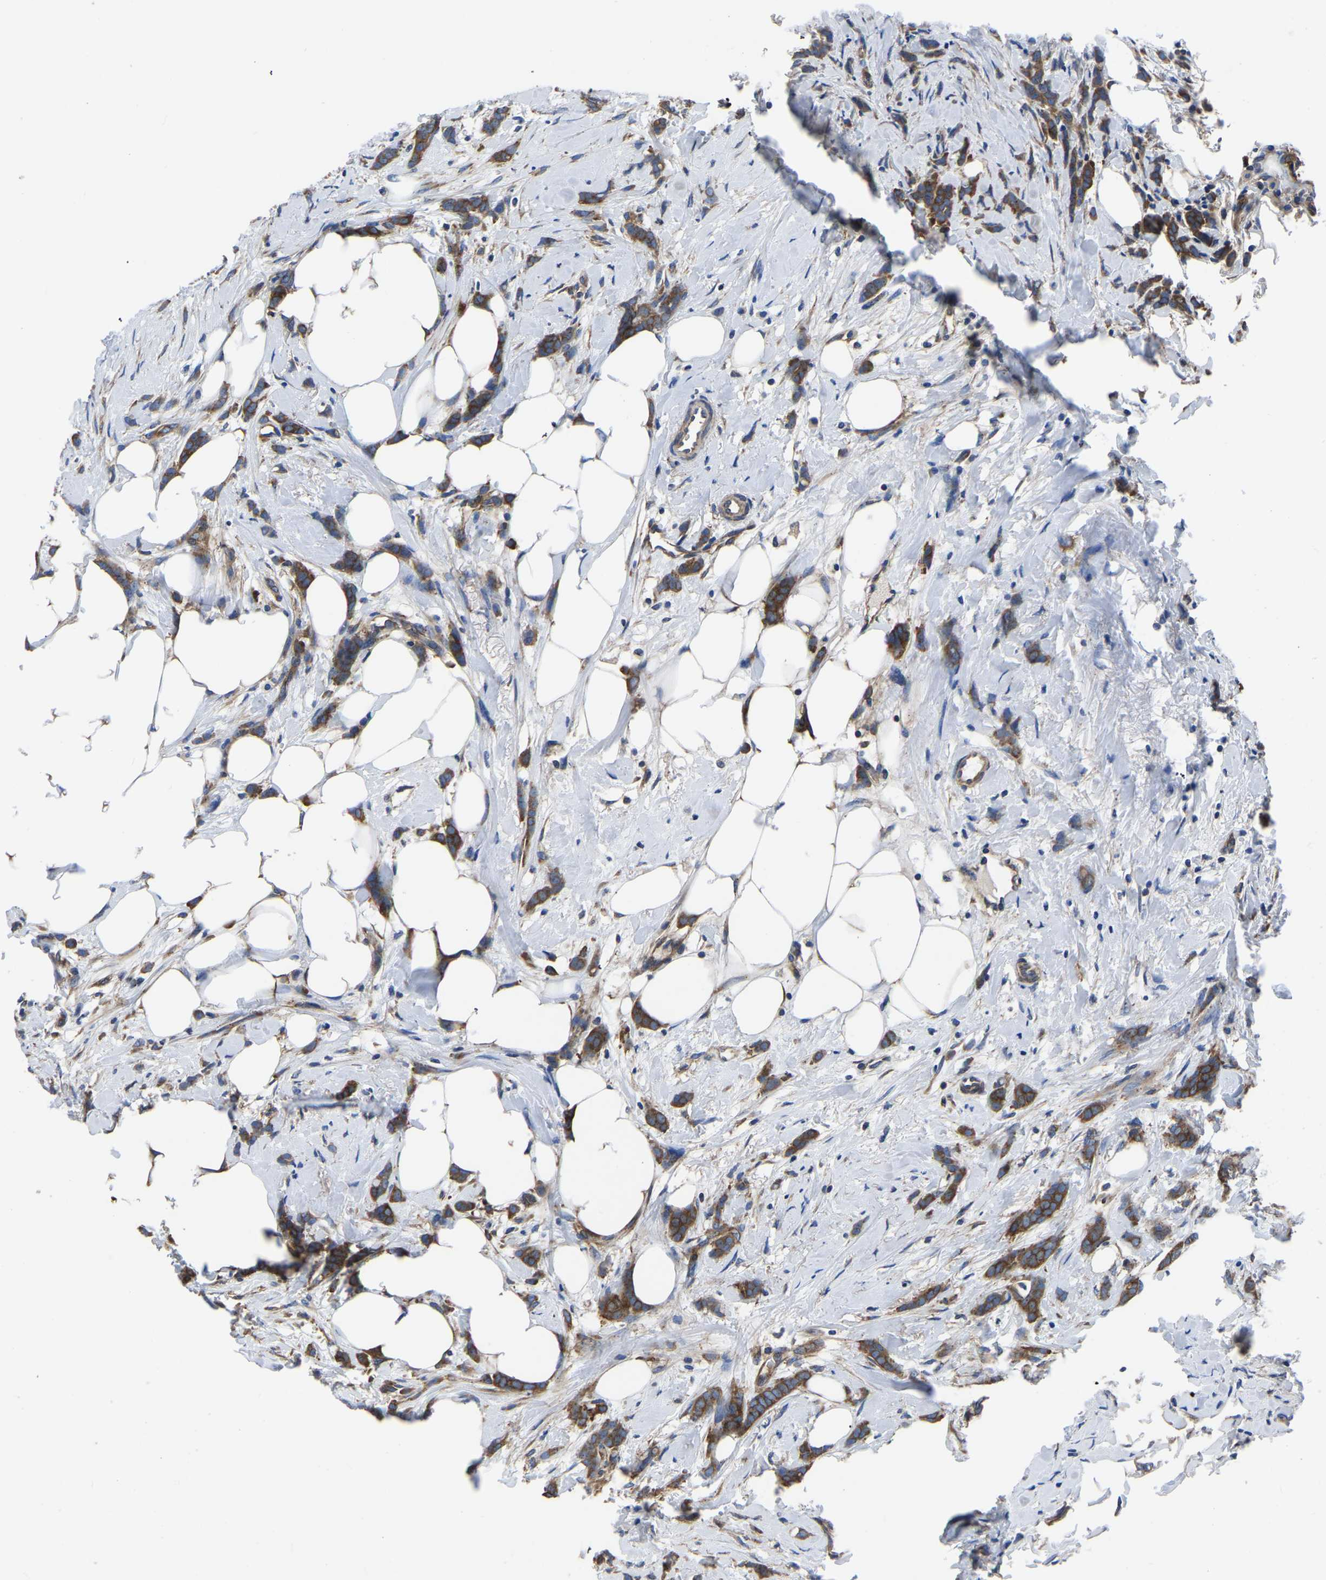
{"staining": {"intensity": "moderate", "quantity": ">75%", "location": "cytoplasmic/membranous"}, "tissue": "breast cancer", "cell_type": "Tumor cells", "image_type": "cancer", "snomed": [{"axis": "morphology", "description": "Lobular carcinoma, in situ"}, {"axis": "morphology", "description": "Lobular carcinoma"}, {"axis": "topography", "description": "Breast"}], "caption": "Human breast cancer (lobular carcinoma in situ) stained with a protein marker reveals moderate staining in tumor cells.", "gene": "TFG", "patient": {"sex": "female", "age": 41}}